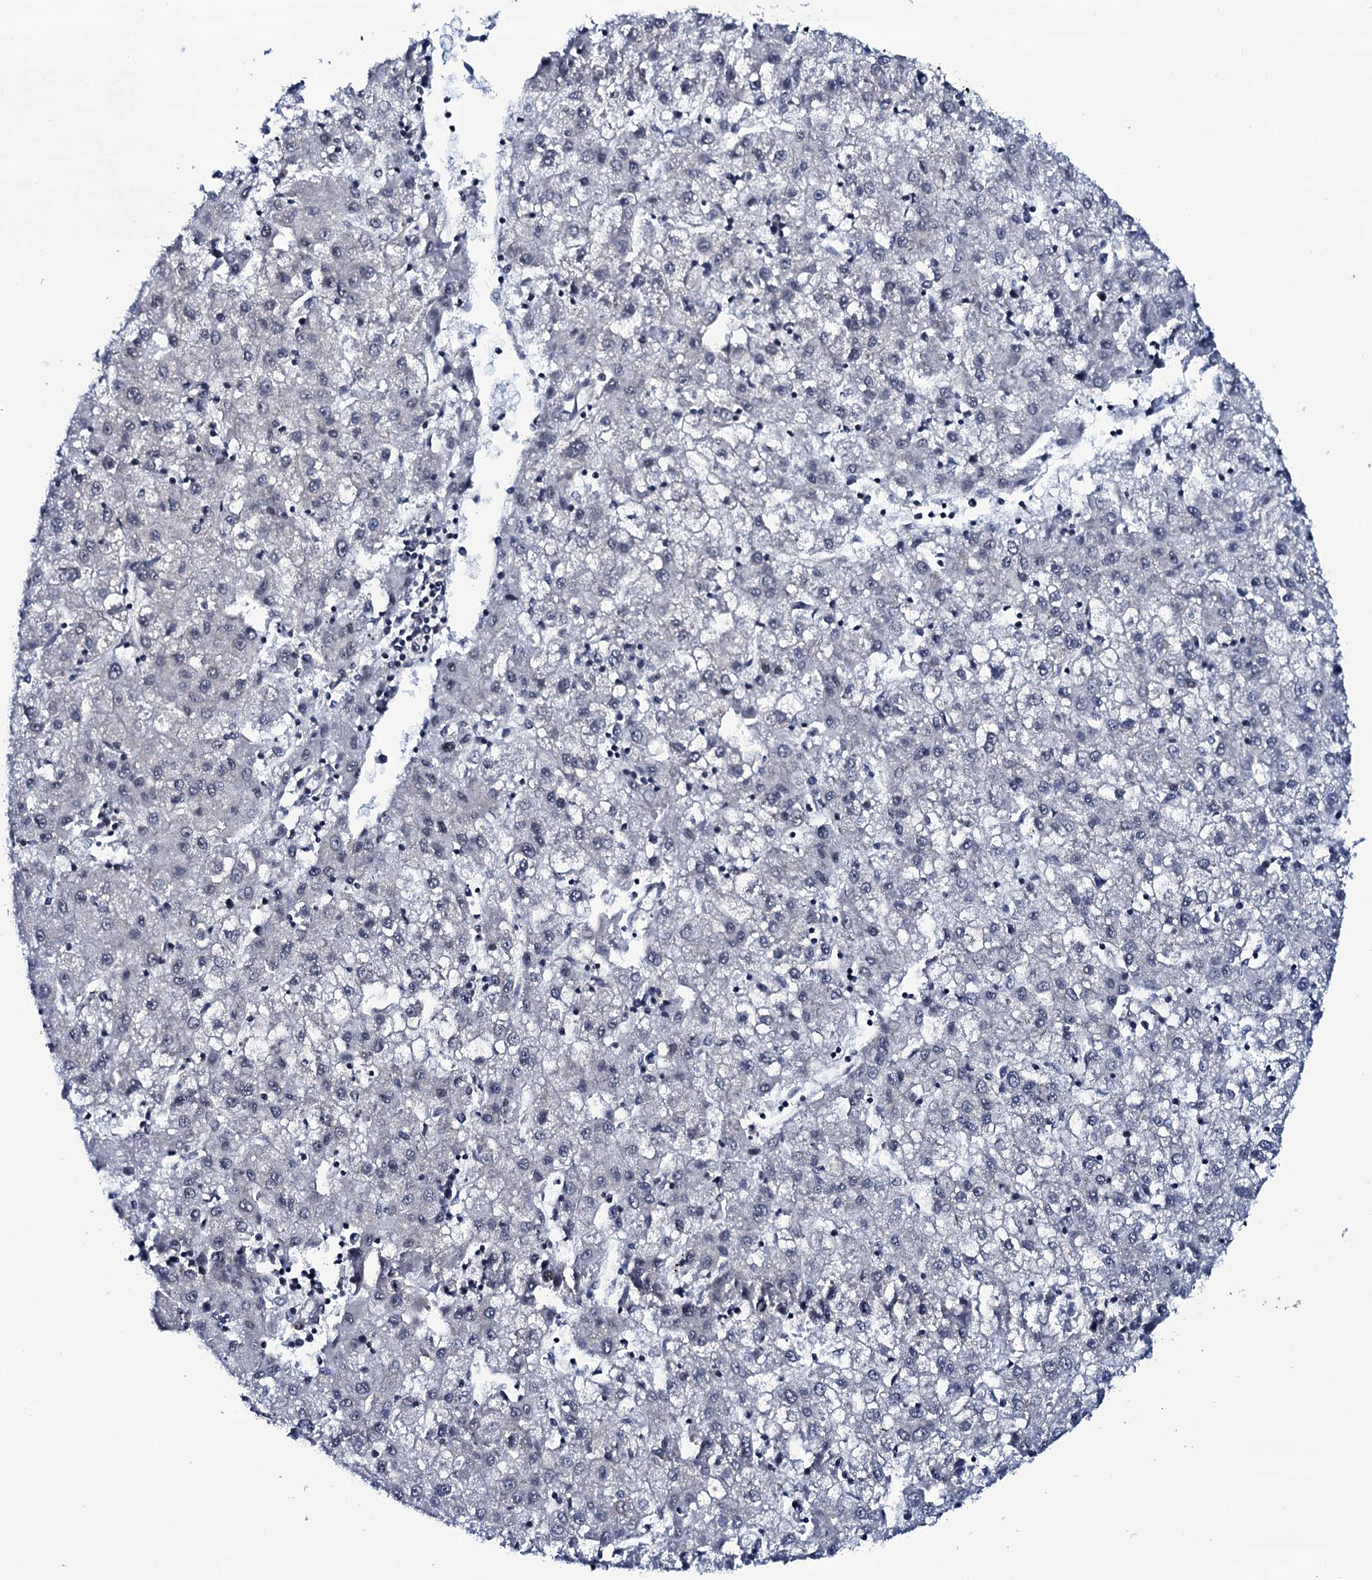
{"staining": {"intensity": "negative", "quantity": "none", "location": "none"}, "tissue": "liver cancer", "cell_type": "Tumor cells", "image_type": "cancer", "snomed": [{"axis": "morphology", "description": "Carcinoma, Hepatocellular, NOS"}, {"axis": "topography", "description": "Liver"}], "caption": "Tumor cells are negative for brown protein staining in hepatocellular carcinoma (liver).", "gene": "CWC15", "patient": {"sex": "male", "age": 72}}